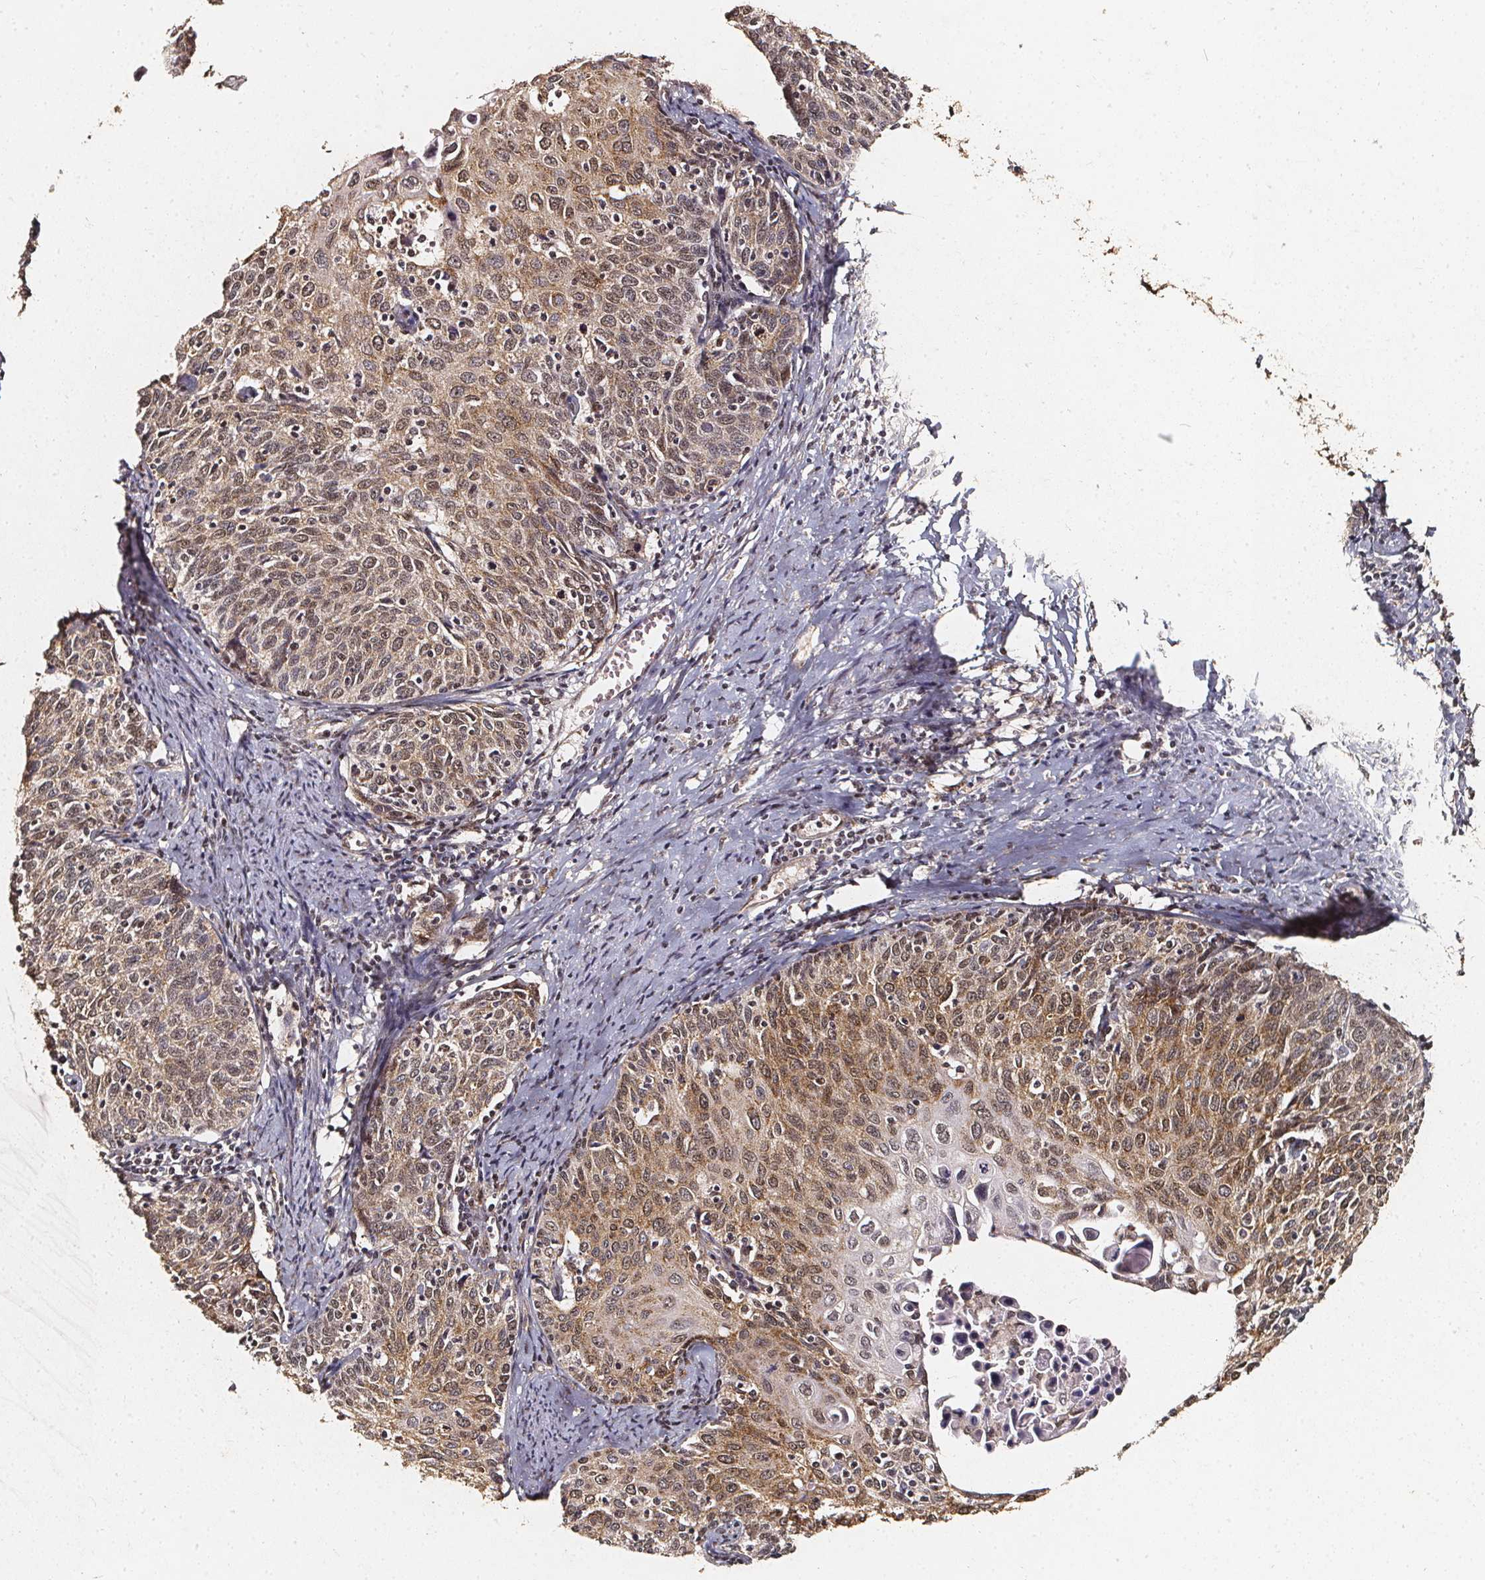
{"staining": {"intensity": "moderate", "quantity": ">75%", "location": "cytoplasmic/membranous,nuclear"}, "tissue": "cervical cancer", "cell_type": "Tumor cells", "image_type": "cancer", "snomed": [{"axis": "morphology", "description": "Squamous cell carcinoma, NOS"}, {"axis": "topography", "description": "Cervix"}], "caption": "The image shows staining of cervical cancer, revealing moderate cytoplasmic/membranous and nuclear protein staining (brown color) within tumor cells.", "gene": "SMN1", "patient": {"sex": "female", "age": 62}}